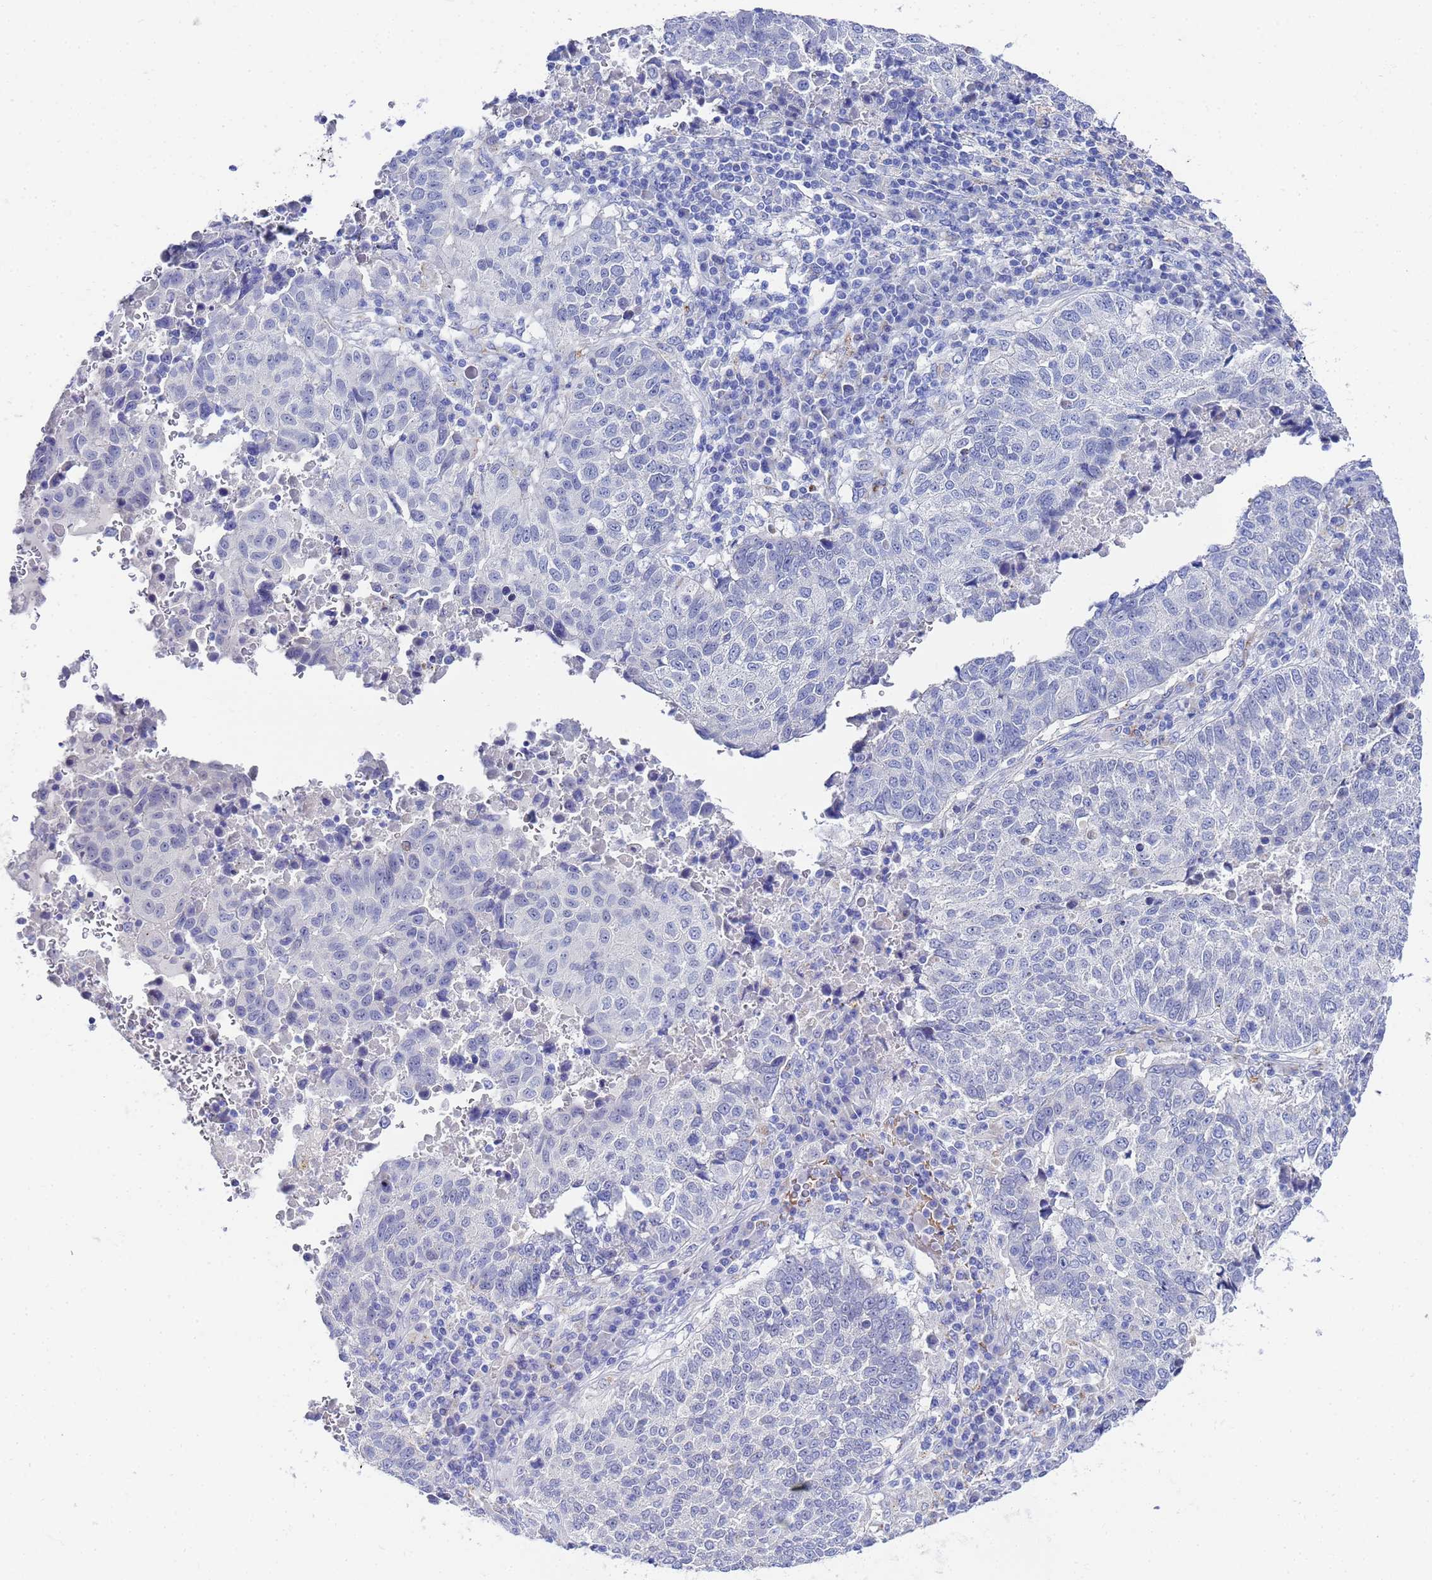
{"staining": {"intensity": "negative", "quantity": "none", "location": "none"}, "tissue": "lung cancer", "cell_type": "Tumor cells", "image_type": "cancer", "snomed": [{"axis": "morphology", "description": "Squamous cell carcinoma, NOS"}, {"axis": "topography", "description": "Lung"}], "caption": "Tumor cells are negative for brown protein staining in squamous cell carcinoma (lung).", "gene": "ZNF26", "patient": {"sex": "male", "age": 73}}